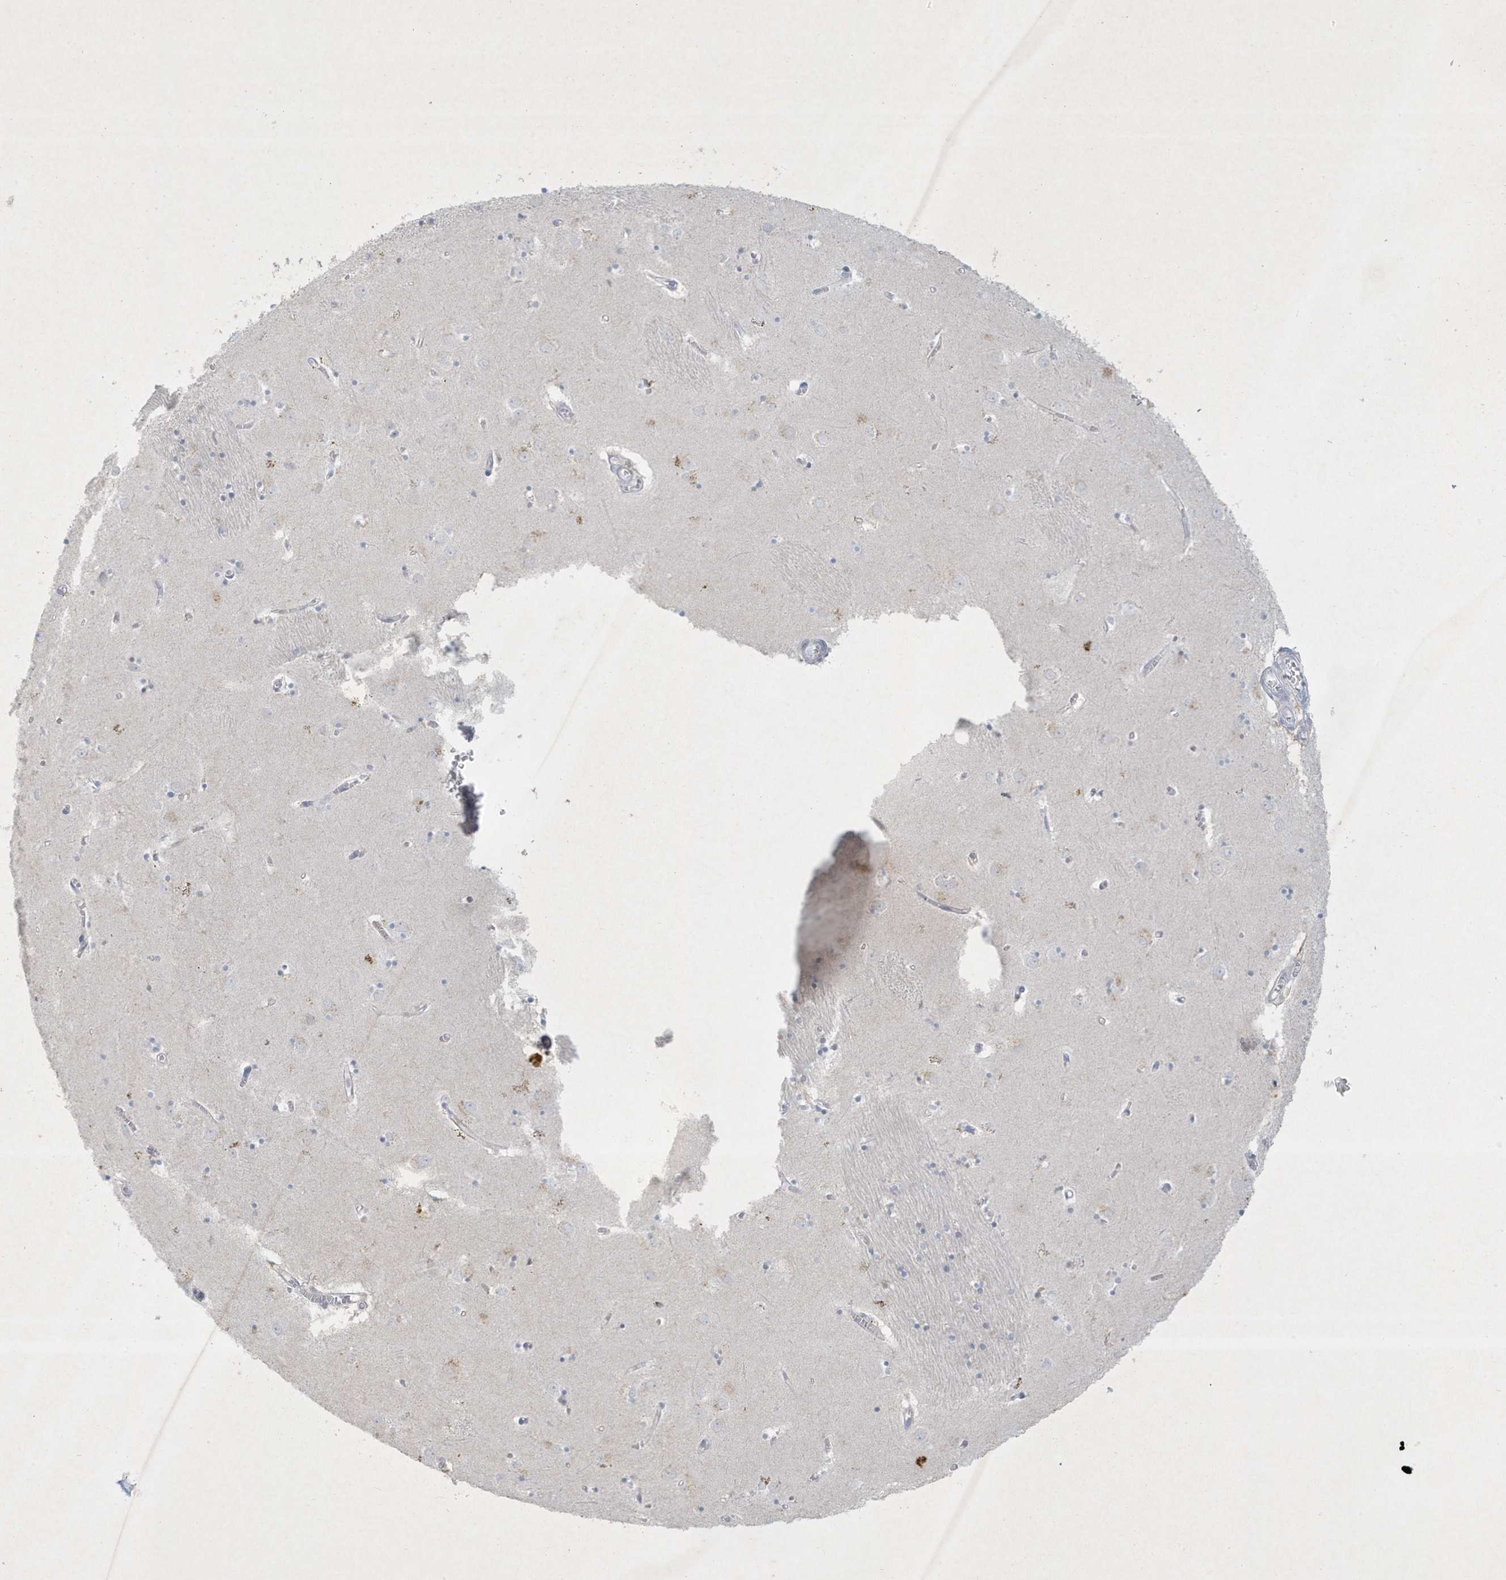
{"staining": {"intensity": "negative", "quantity": "none", "location": "none"}, "tissue": "caudate", "cell_type": "Glial cells", "image_type": "normal", "snomed": [{"axis": "morphology", "description": "Normal tissue, NOS"}, {"axis": "topography", "description": "Lateral ventricle wall"}], "caption": "DAB immunohistochemical staining of normal caudate displays no significant staining in glial cells.", "gene": "CCDC24", "patient": {"sex": "male", "age": 70}}